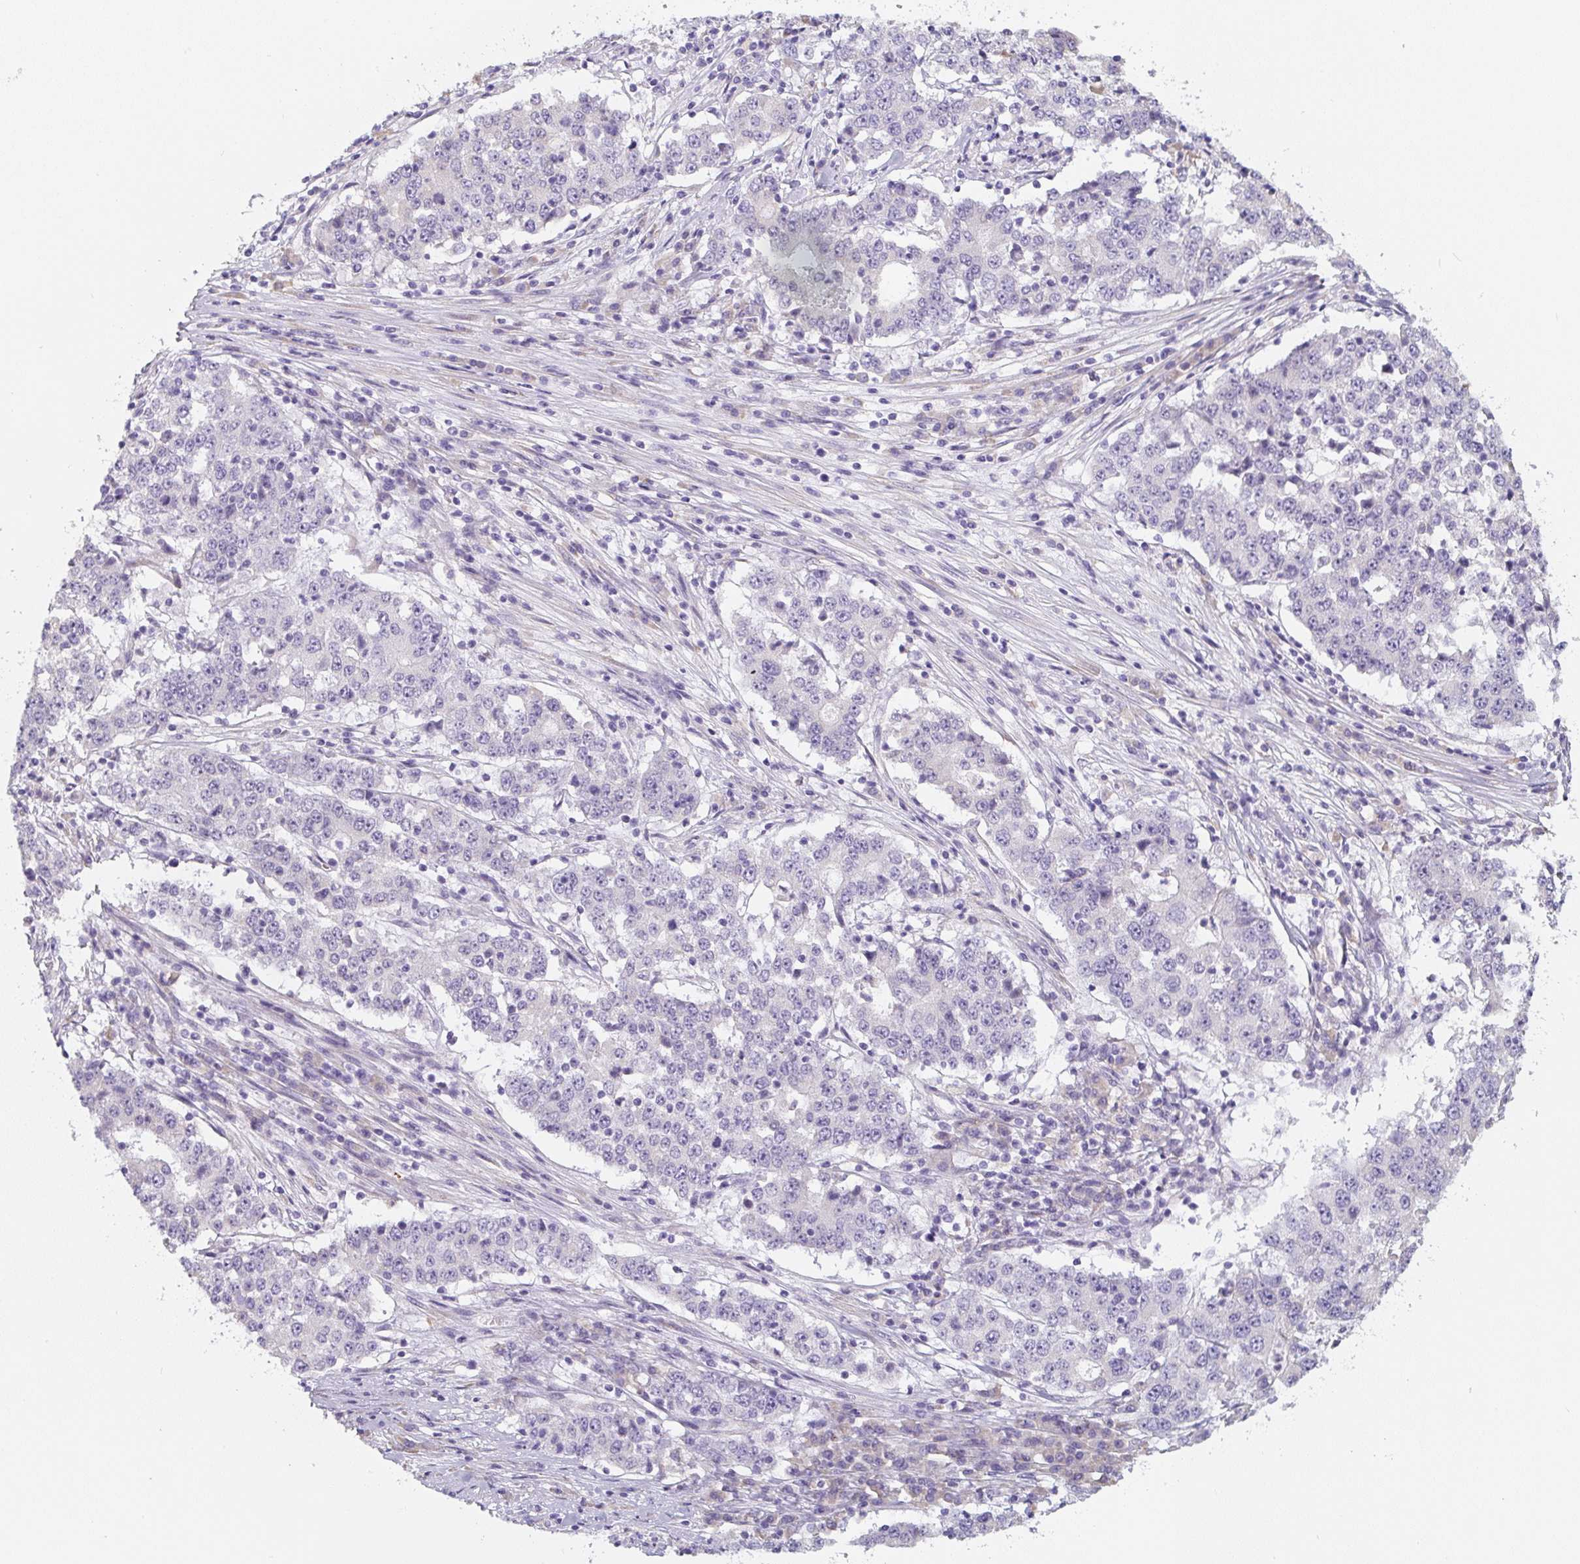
{"staining": {"intensity": "negative", "quantity": "none", "location": "none"}, "tissue": "stomach cancer", "cell_type": "Tumor cells", "image_type": "cancer", "snomed": [{"axis": "morphology", "description": "Adenocarcinoma, NOS"}, {"axis": "topography", "description": "Stomach"}], "caption": "There is no significant expression in tumor cells of stomach cancer. (Stains: DAB (3,3'-diaminobenzidine) IHC with hematoxylin counter stain, Microscopy: brightfield microscopy at high magnification).", "gene": "PWWP3B", "patient": {"sex": "male", "age": 59}}